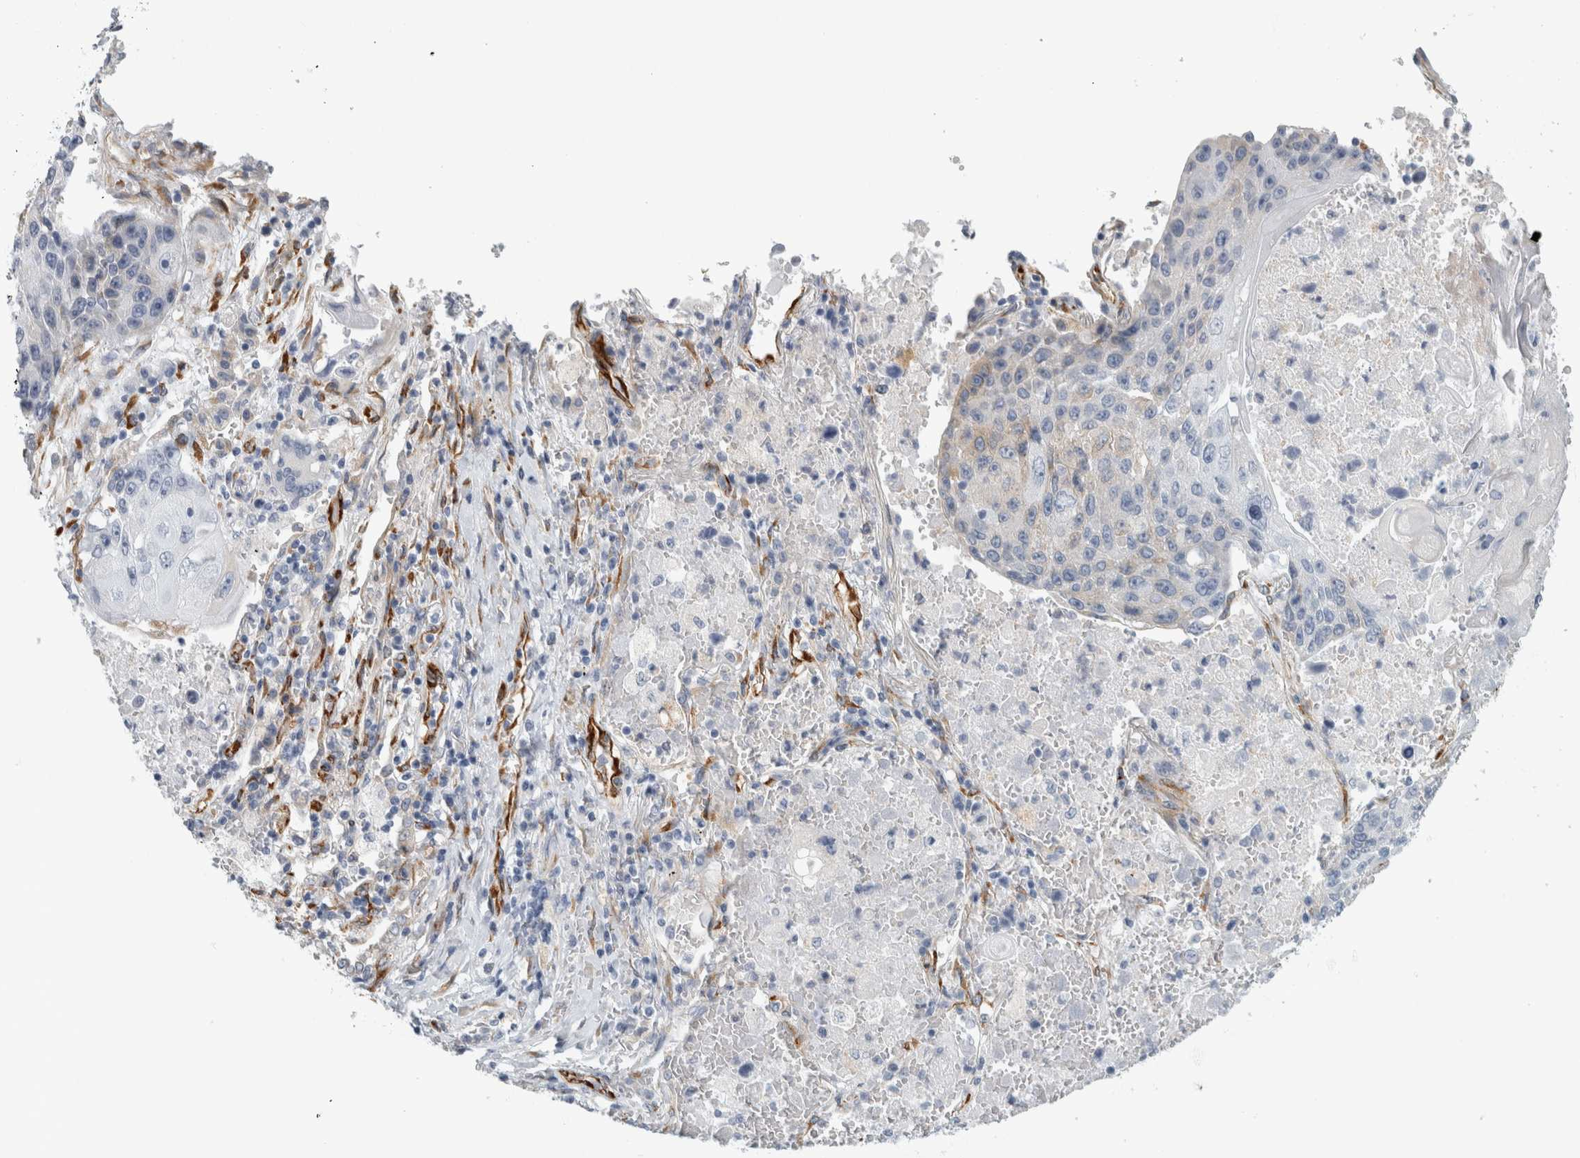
{"staining": {"intensity": "negative", "quantity": "none", "location": "none"}, "tissue": "lung cancer", "cell_type": "Tumor cells", "image_type": "cancer", "snomed": [{"axis": "morphology", "description": "Squamous cell carcinoma, NOS"}, {"axis": "topography", "description": "Lung"}], "caption": "Micrograph shows no significant protein staining in tumor cells of squamous cell carcinoma (lung).", "gene": "B3GNT3", "patient": {"sex": "male", "age": 61}}